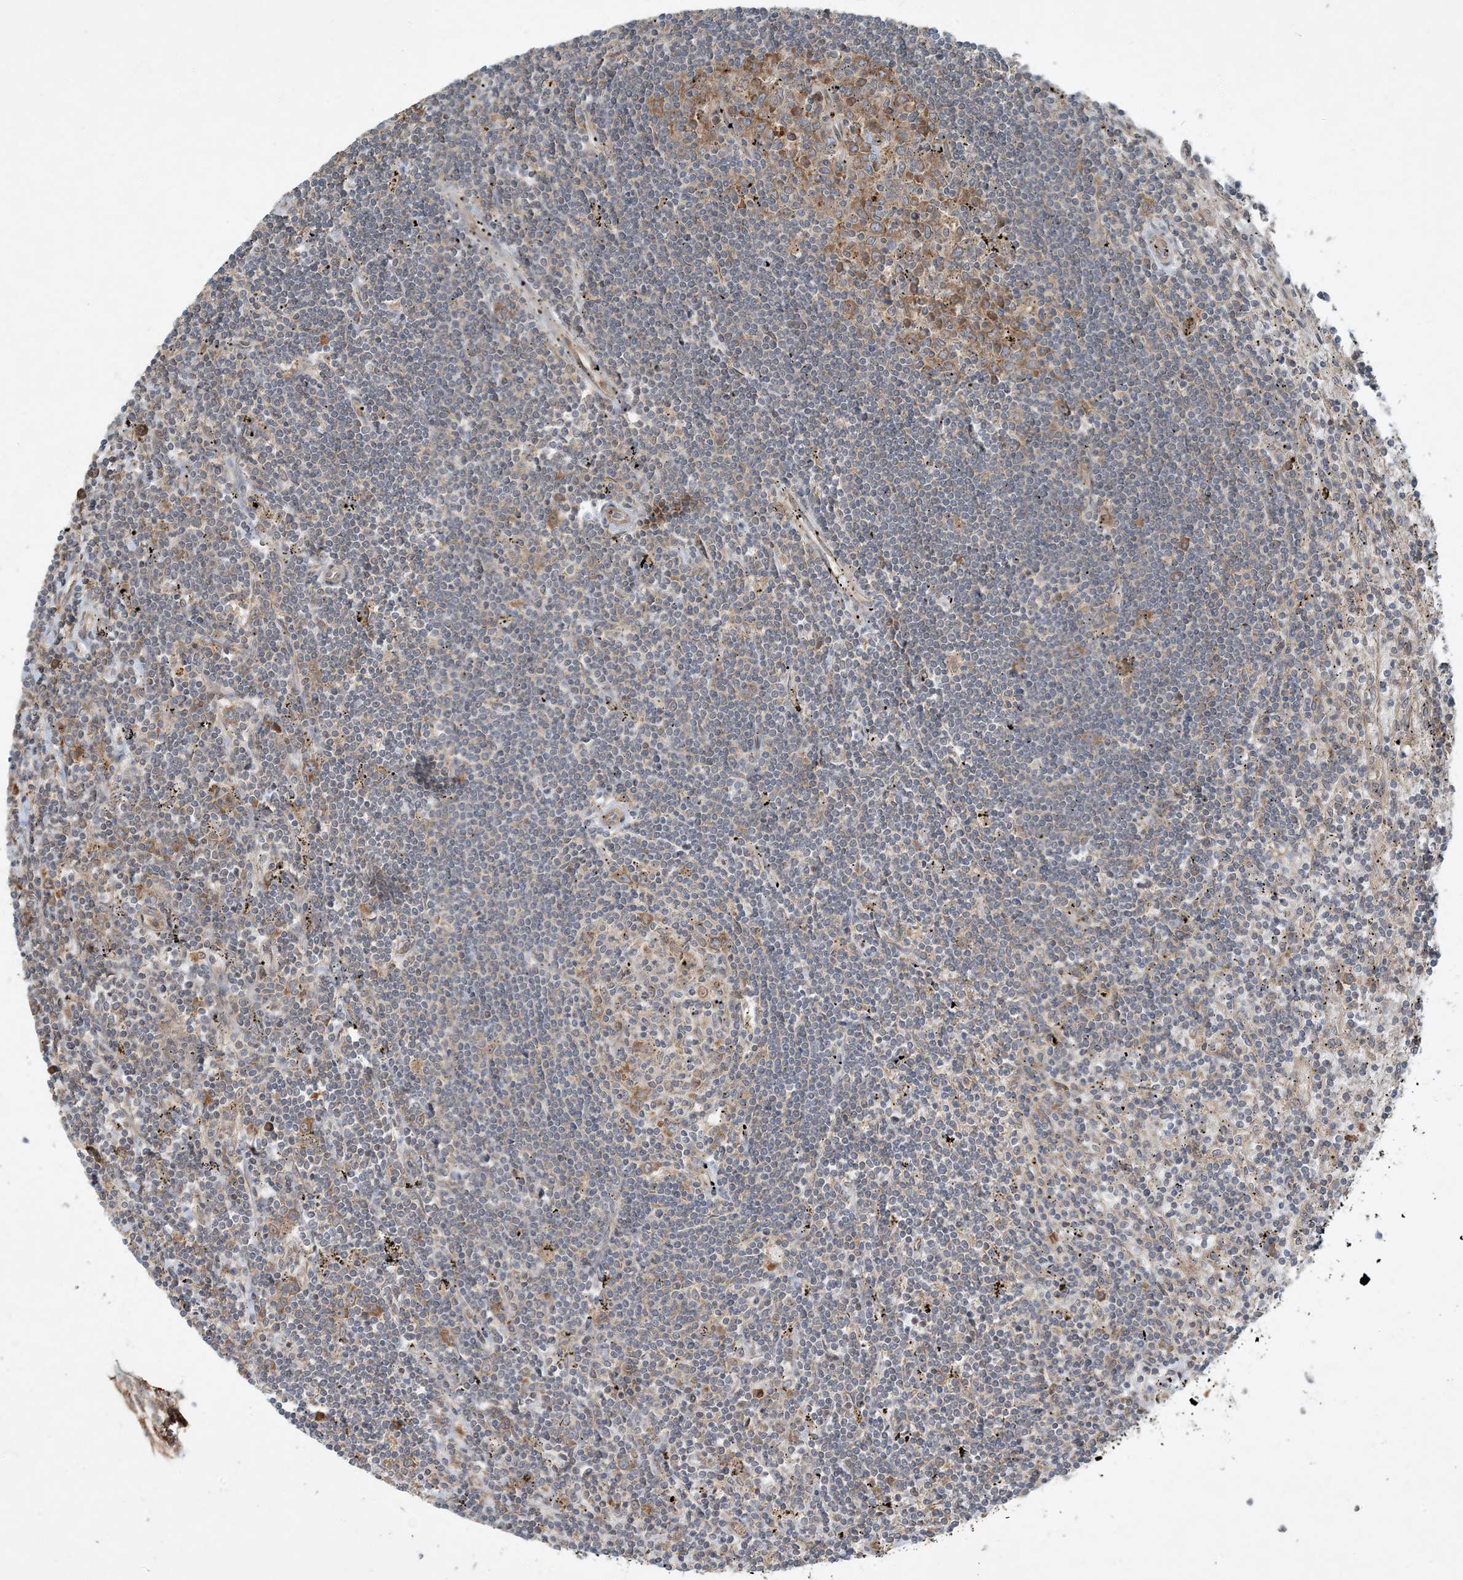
{"staining": {"intensity": "negative", "quantity": "none", "location": "none"}, "tissue": "lymphoma", "cell_type": "Tumor cells", "image_type": "cancer", "snomed": [{"axis": "morphology", "description": "Malignant lymphoma, non-Hodgkin's type, Low grade"}, {"axis": "topography", "description": "Spleen"}], "caption": "Malignant lymphoma, non-Hodgkin's type (low-grade) stained for a protein using immunohistochemistry (IHC) displays no positivity tumor cells.", "gene": "COMMD8", "patient": {"sex": "male", "age": 76}}